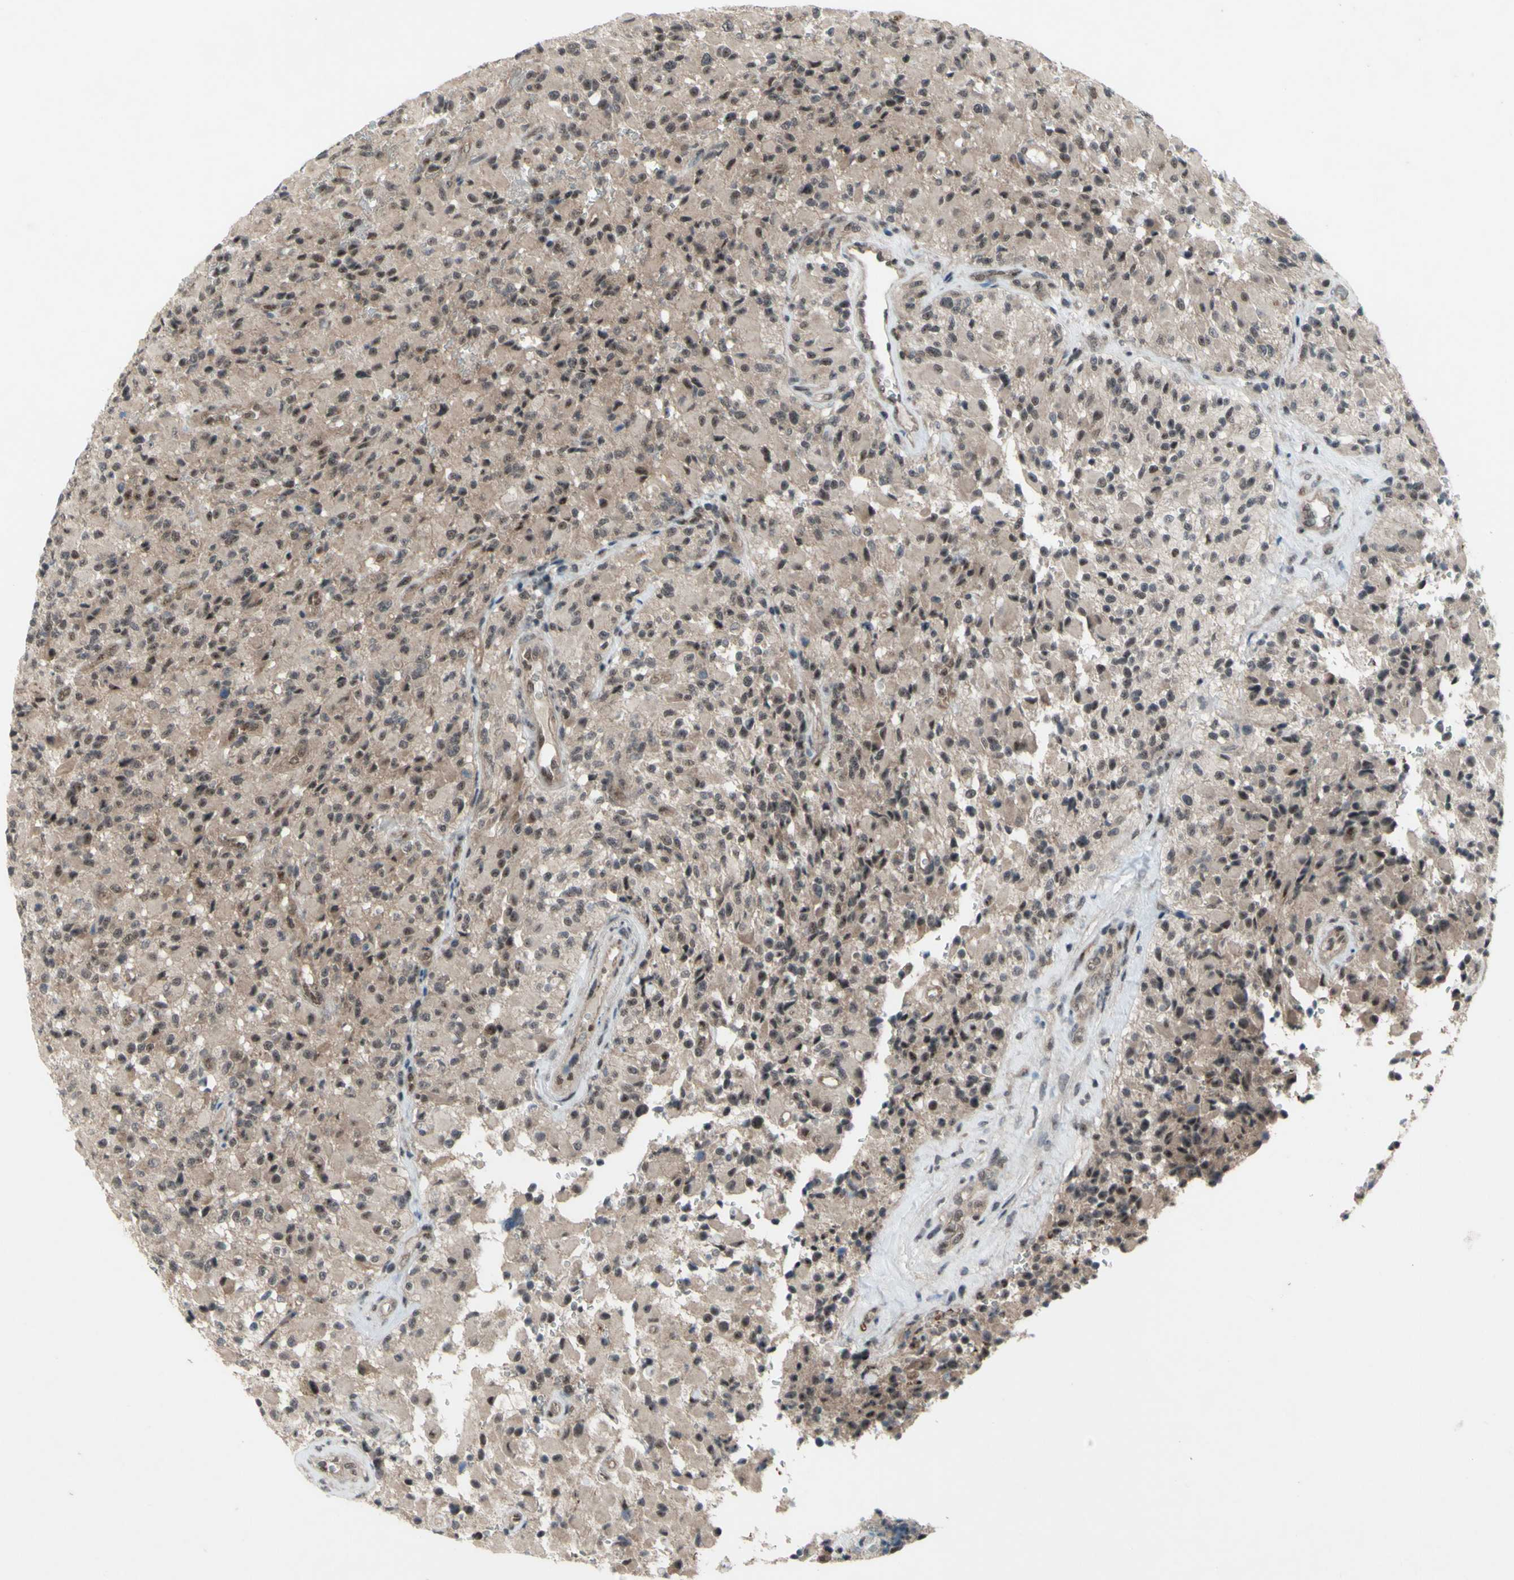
{"staining": {"intensity": "moderate", "quantity": "25%-75%", "location": "nuclear"}, "tissue": "glioma", "cell_type": "Tumor cells", "image_type": "cancer", "snomed": [{"axis": "morphology", "description": "Glioma, malignant, High grade"}, {"axis": "topography", "description": "Brain"}], "caption": "The histopathology image exhibits staining of malignant high-grade glioma, revealing moderate nuclear protein expression (brown color) within tumor cells.", "gene": "TRDMT1", "patient": {"sex": "male", "age": 71}}